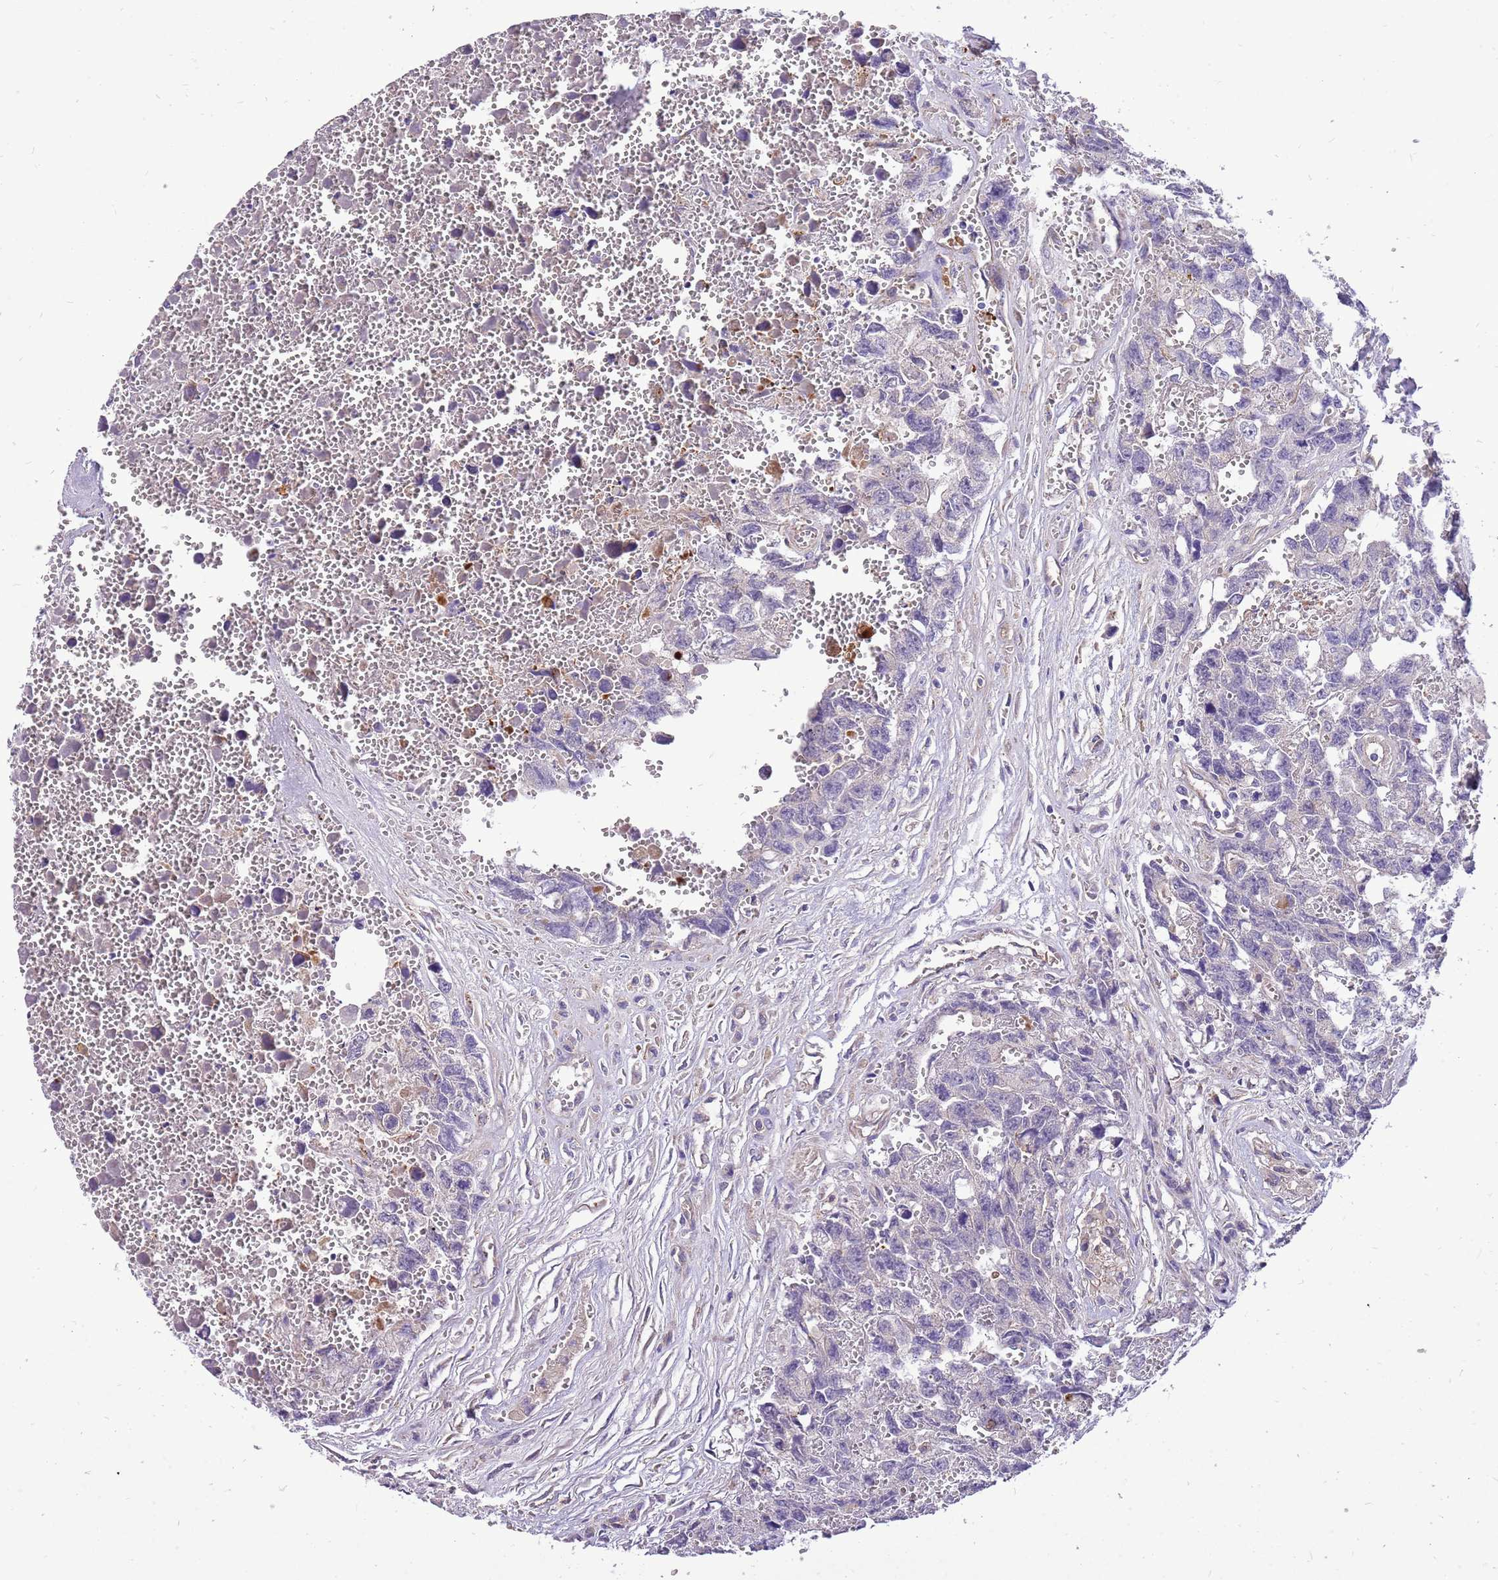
{"staining": {"intensity": "negative", "quantity": "none", "location": "none"}, "tissue": "testis cancer", "cell_type": "Tumor cells", "image_type": "cancer", "snomed": [{"axis": "morphology", "description": "Carcinoma, Embryonal, NOS"}, {"axis": "topography", "description": "Testis"}], "caption": "A high-resolution image shows IHC staining of testis cancer (embryonal carcinoma), which demonstrates no significant staining in tumor cells.", "gene": "NTN4", "patient": {"sex": "male", "age": 31}}